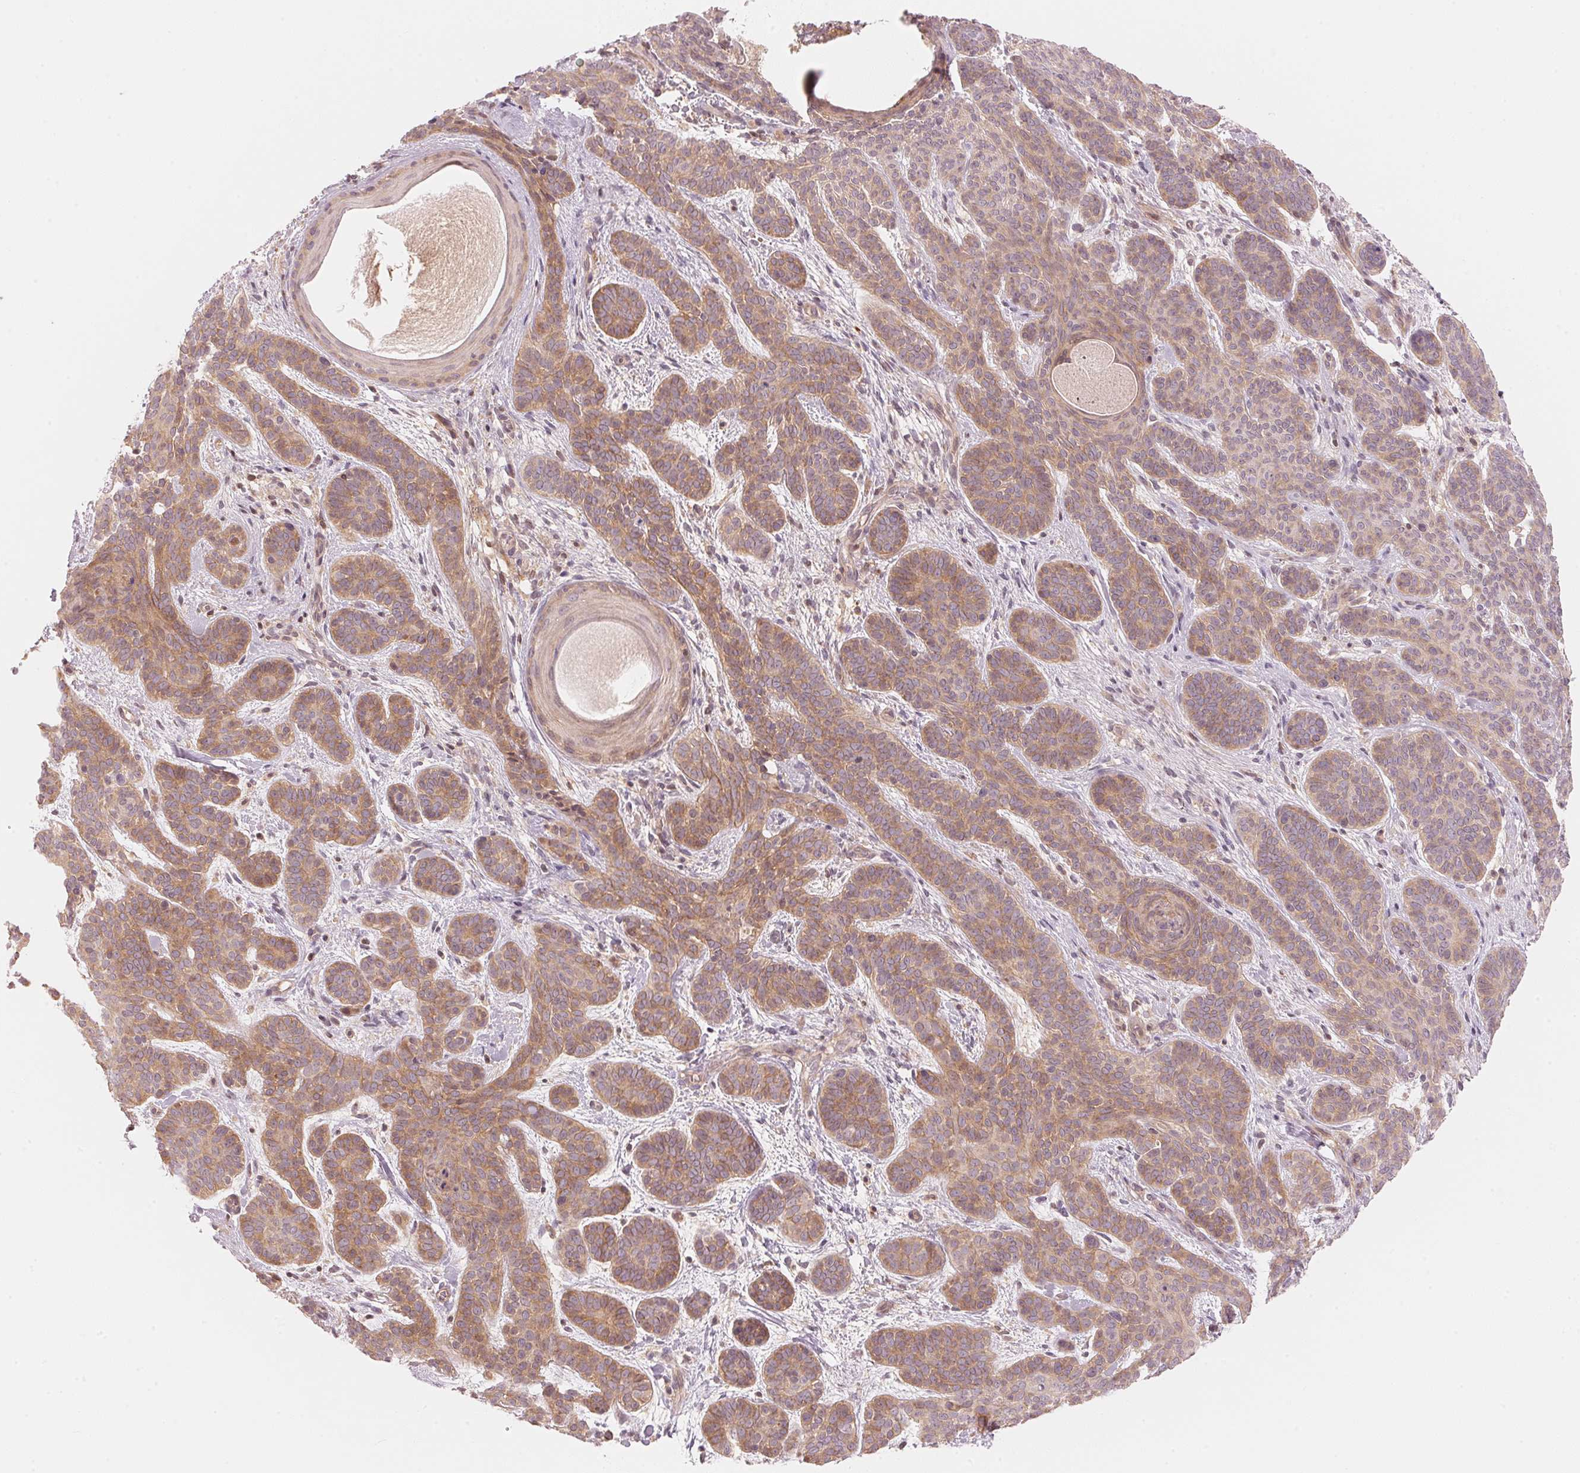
{"staining": {"intensity": "weak", "quantity": ">75%", "location": "cytoplasmic/membranous"}, "tissue": "skin cancer", "cell_type": "Tumor cells", "image_type": "cancer", "snomed": [{"axis": "morphology", "description": "Basal cell carcinoma"}, {"axis": "topography", "description": "Skin"}], "caption": "IHC image of human skin cancer (basal cell carcinoma) stained for a protein (brown), which displays low levels of weak cytoplasmic/membranous staining in about >75% of tumor cells.", "gene": "PRKN", "patient": {"sex": "female", "age": 82}}